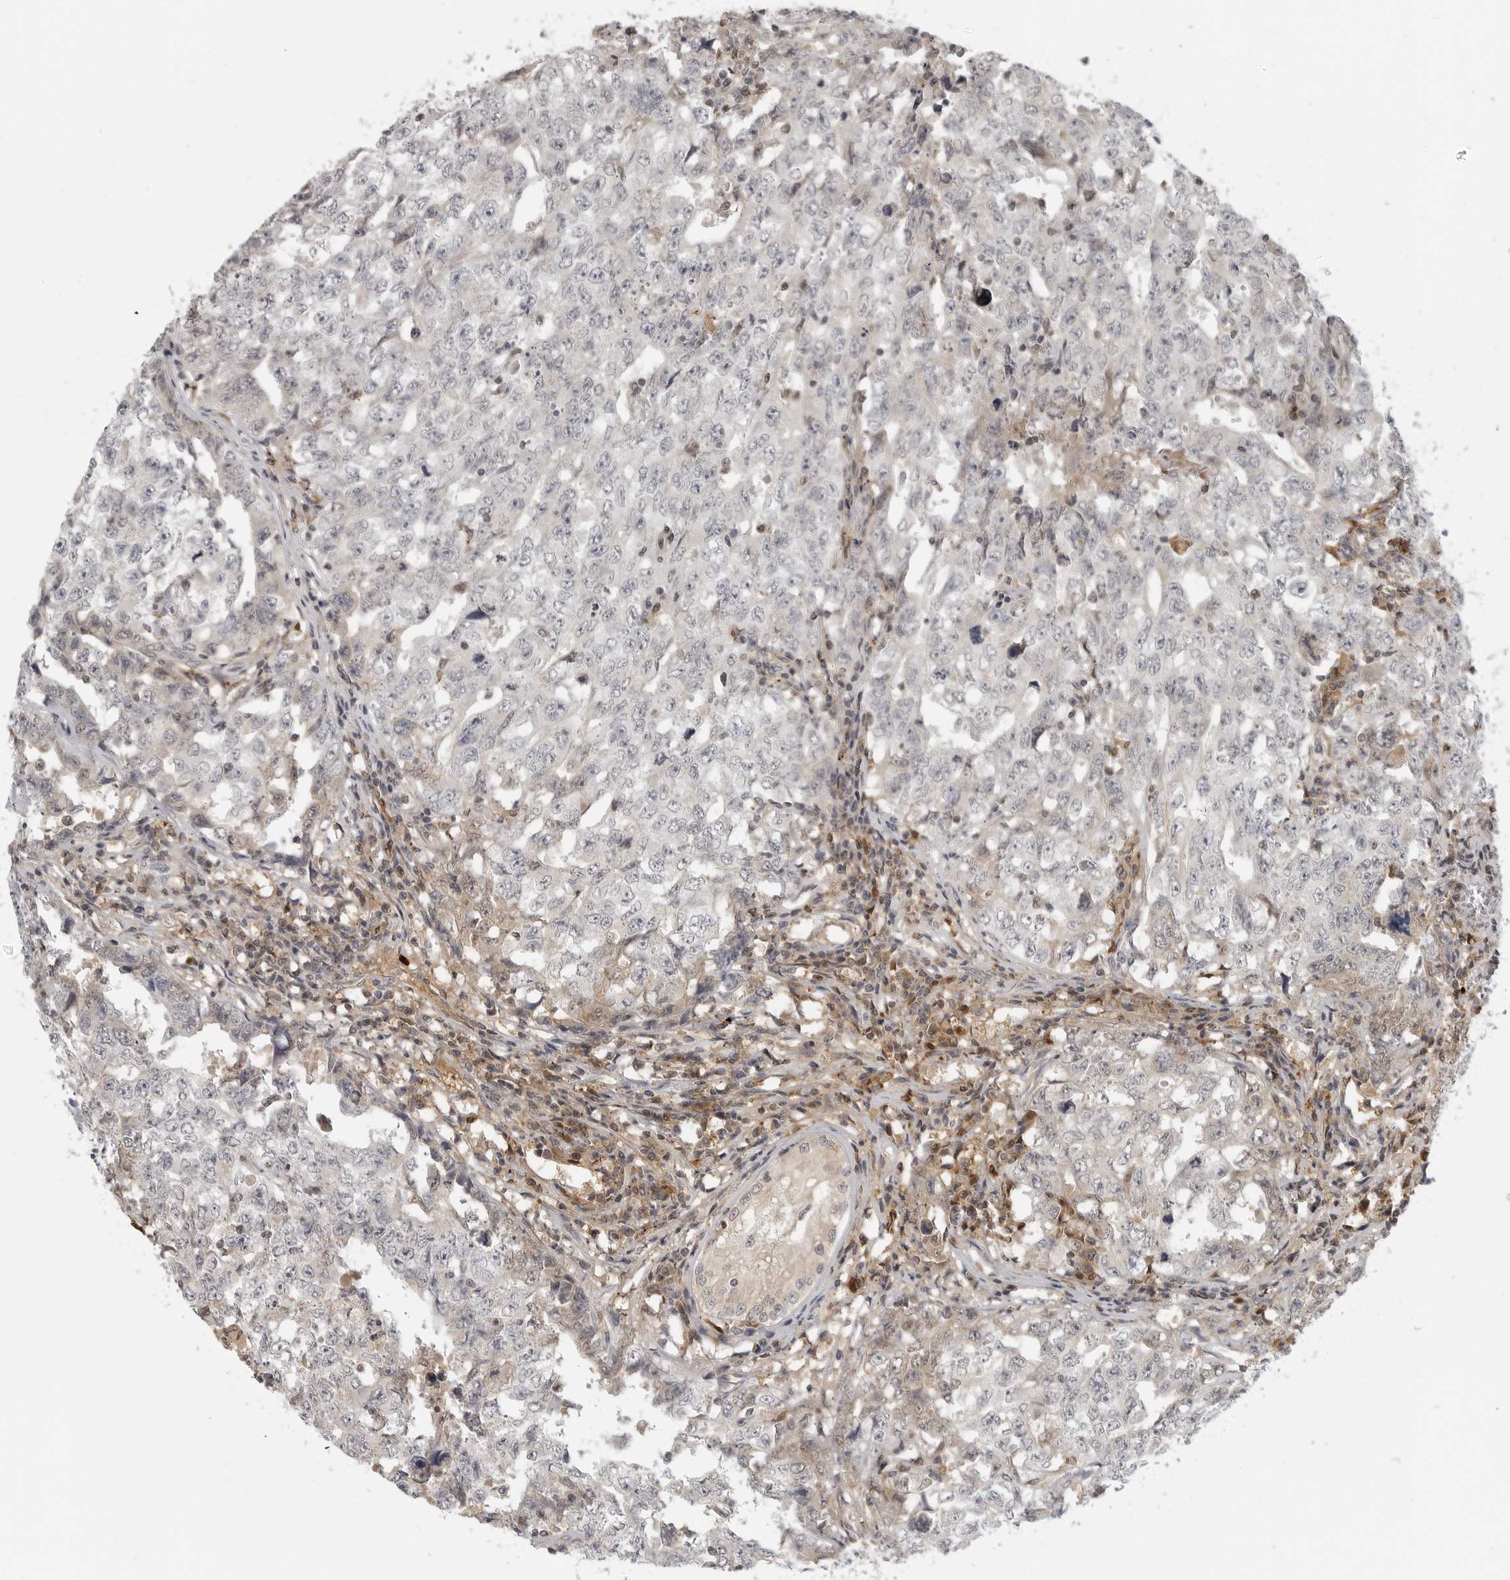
{"staining": {"intensity": "negative", "quantity": "none", "location": "none"}, "tissue": "testis cancer", "cell_type": "Tumor cells", "image_type": "cancer", "snomed": [{"axis": "morphology", "description": "Carcinoma, Embryonal, NOS"}, {"axis": "topography", "description": "Testis"}], "caption": "IHC of human testis cancer (embryonal carcinoma) reveals no staining in tumor cells.", "gene": "CTIF", "patient": {"sex": "male", "age": 26}}